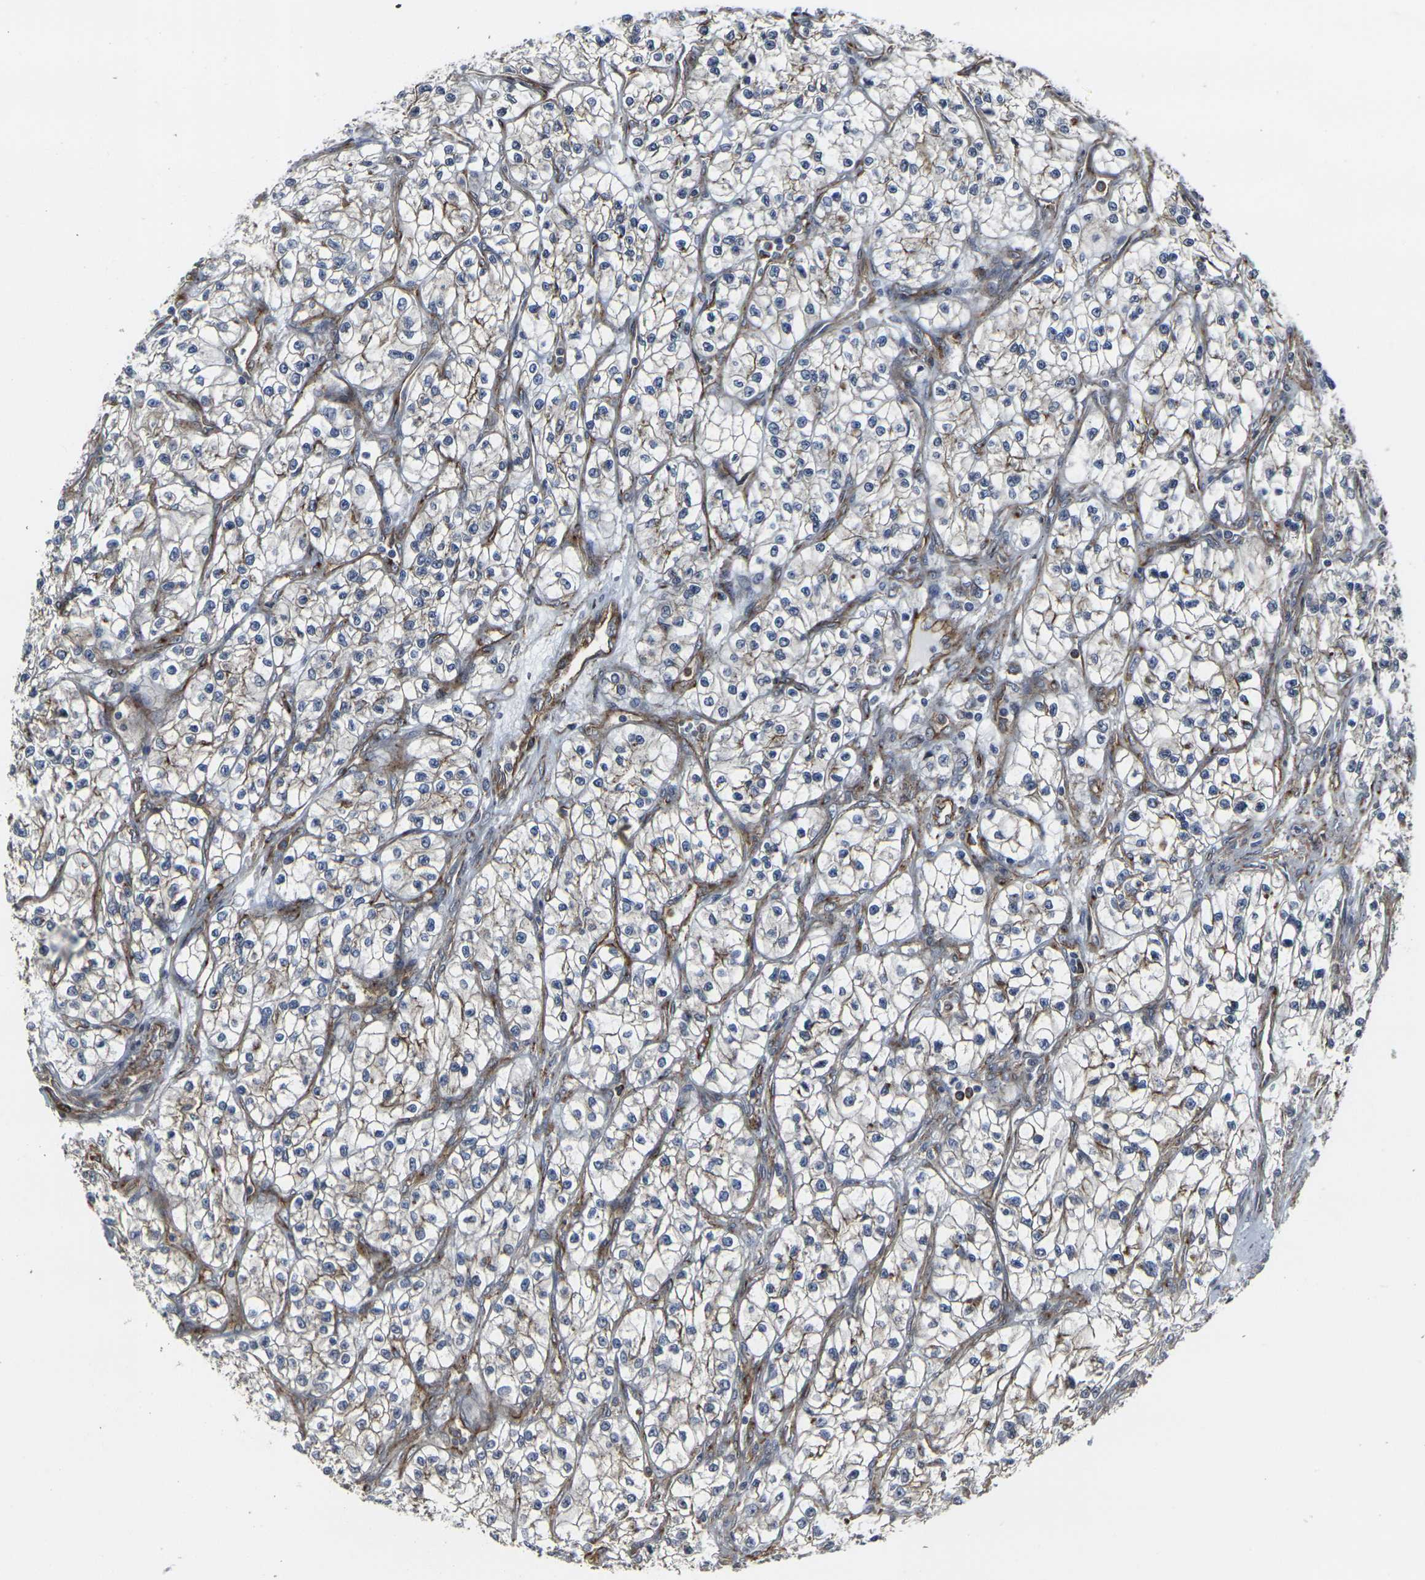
{"staining": {"intensity": "weak", "quantity": "<25%", "location": "cytoplasmic/membranous"}, "tissue": "renal cancer", "cell_type": "Tumor cells", "image_type": "cancer", "snomed": [{"axis": "morphology", "description": "Adenocarcinoma, NOS"}, {"axis": "topography", "description": "Kidney"}], "caption": "The immunohistochemistry image has no significant expression in tumor cells of renal cancer tissue. Brightfield microscopy of immunohistochemistry (IHC) stained with DAB (brown) and hematoxylin (blue), captured at high magnification.", "gene": "MYOF", "patient": {"sex": "female", "age": 57}}